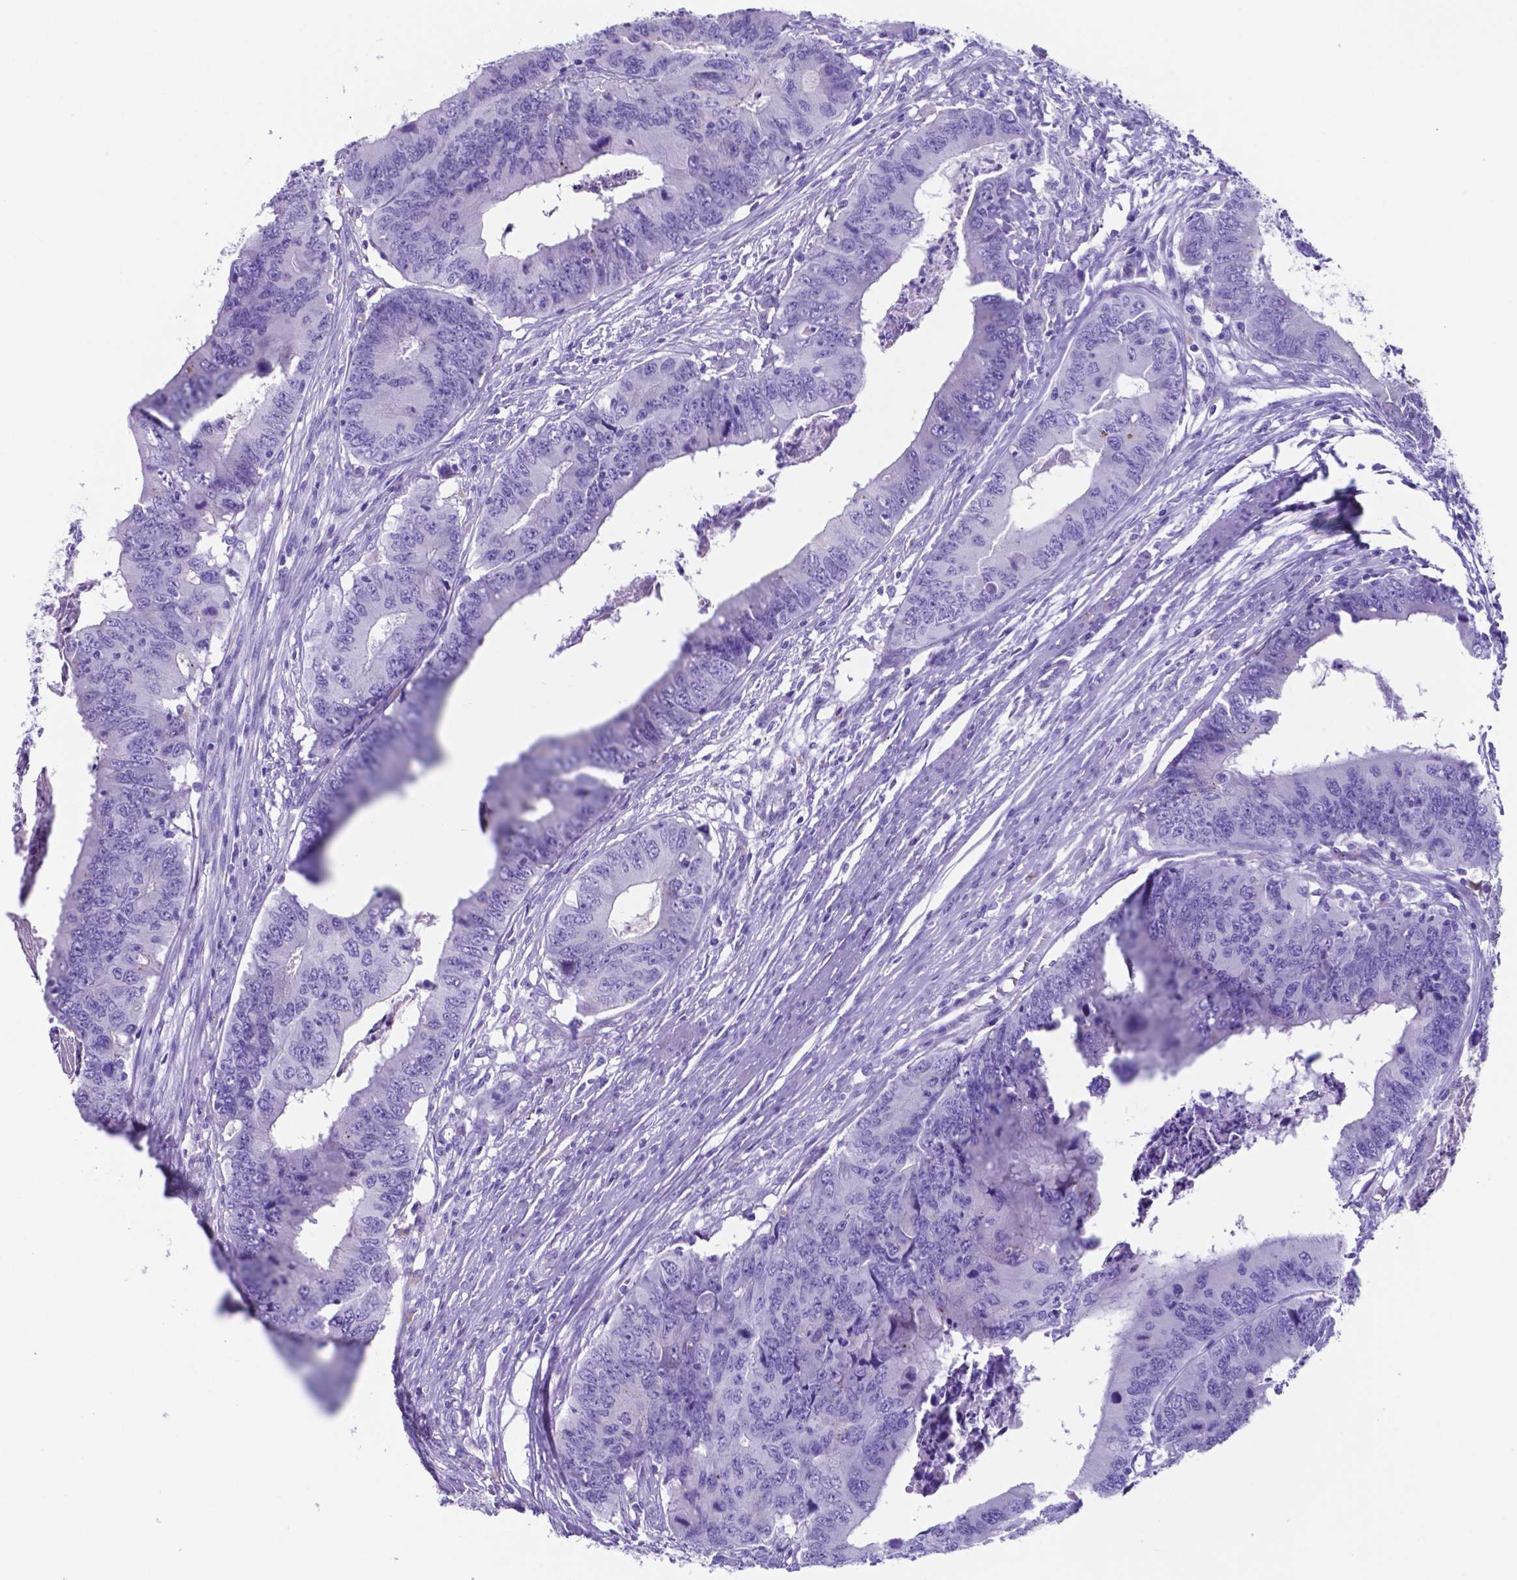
{"staining": {"intensity": "negative", "quantity": "none", "location": "none"}, "tissue": "colorectal cancer", "cell_type": "Tumor cells", "image_type": "cancer", "snomed": [{"axis": "morphology", "description": "Adenocarcinoma, NOS"}, {"axis": "topography", "description": "Colon"}], "caption": "DAB immunohistochemical staining of human colorectal cancer (adenocarcinoma) reveals no significant expression in tumor cells.", "gene": "DNAAF8", "patient": {"sex": "male", "age": 53}}